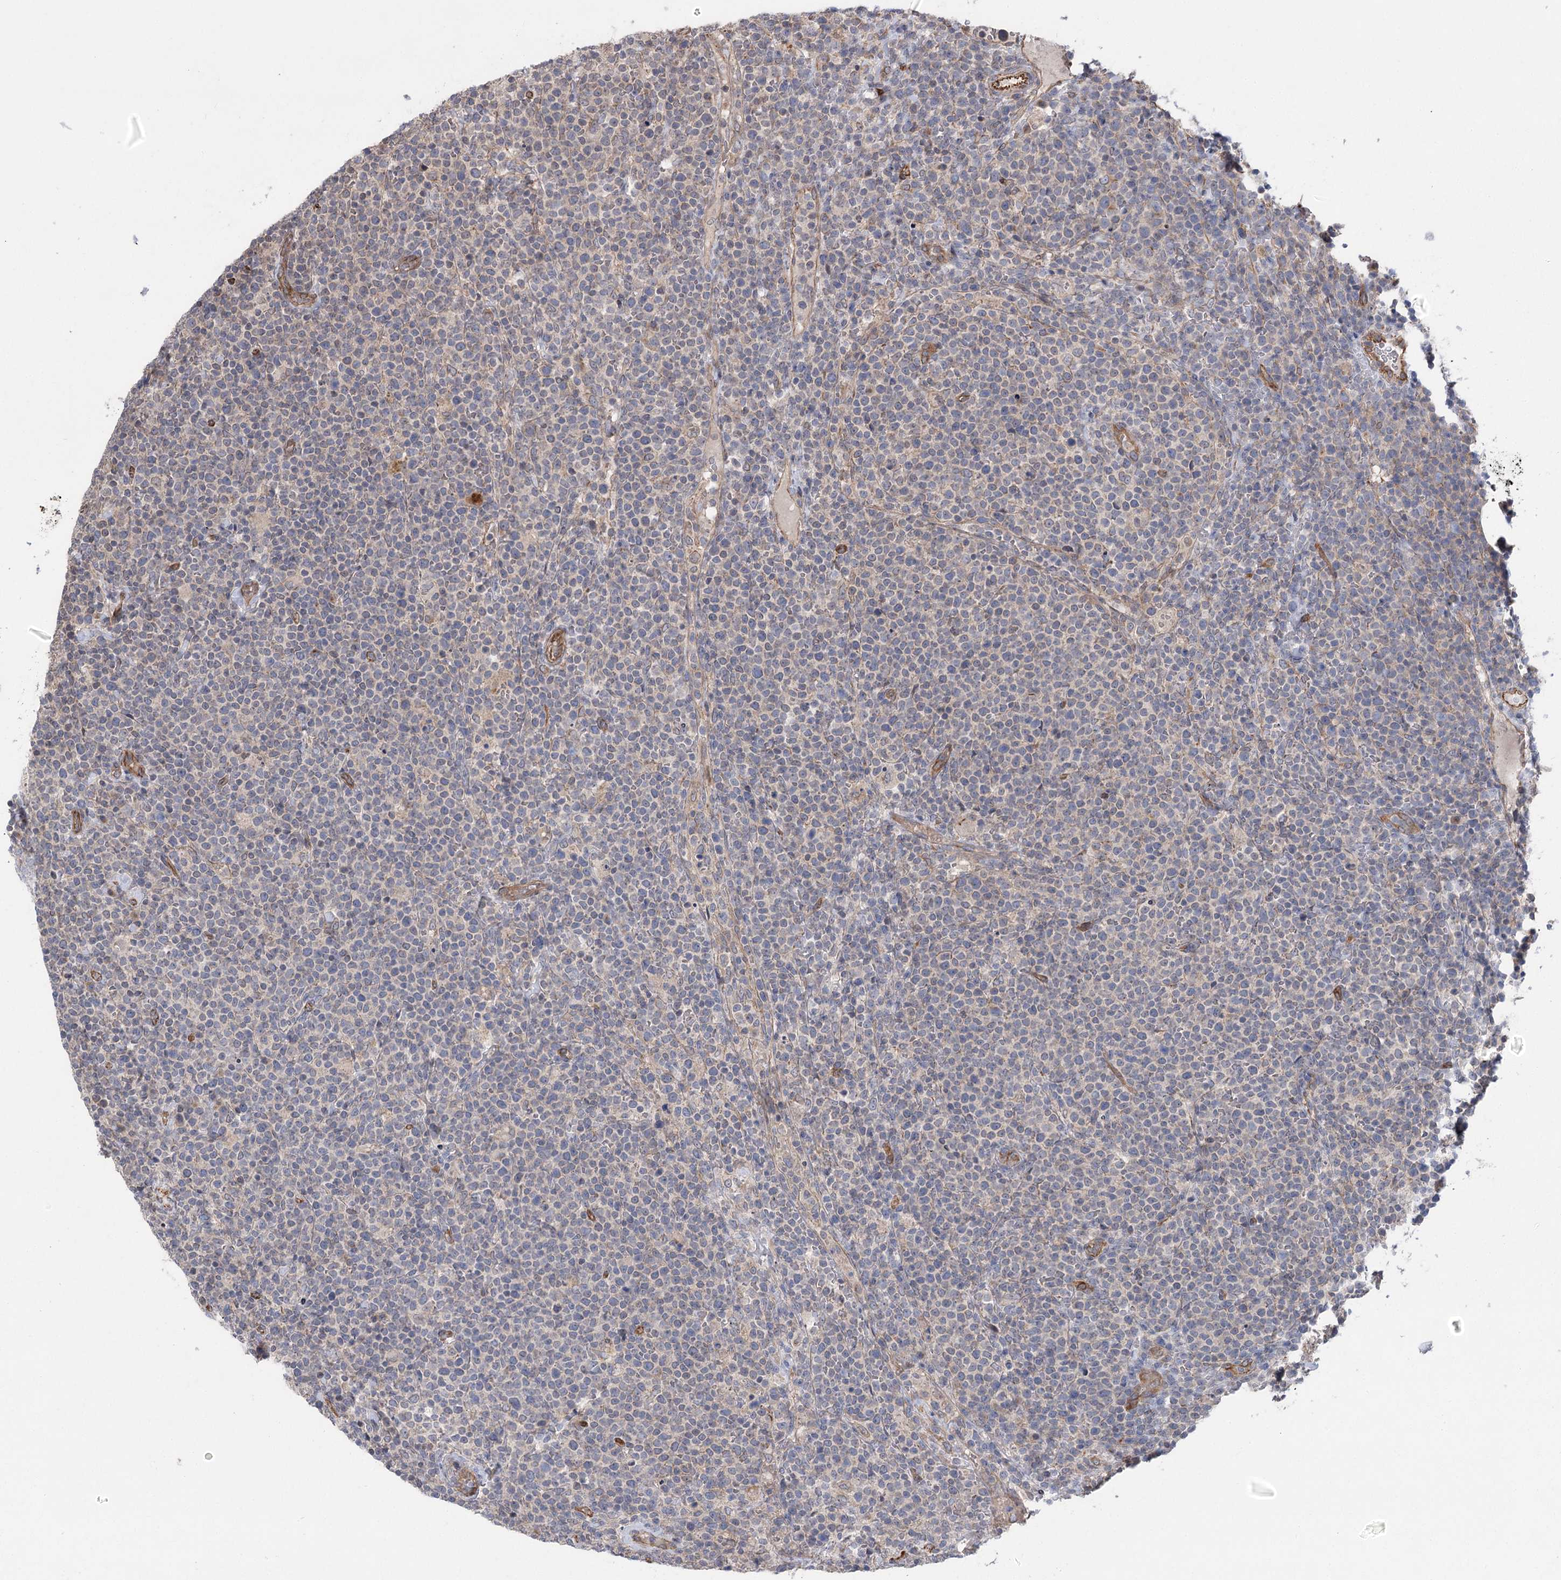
{"staining": {"intensity": "negative", "quantity": "none", "location": "none"}, "tissue": "lymphoma", "cell_type": "Tumor cells", "image_type": "cancer", "snomed": [{"axis": "morphology", "description": "Malignant lymphoma, non-Hodgkin's type, High grade"}, {"axis": "topography", "description": "Lymph node"}], "caption": "An image of lymphoma stained for a protein exhibits no brown staining in tumor cells.", "gene": "RWDD4", "patient": {"sex": "male", "age": 61}}